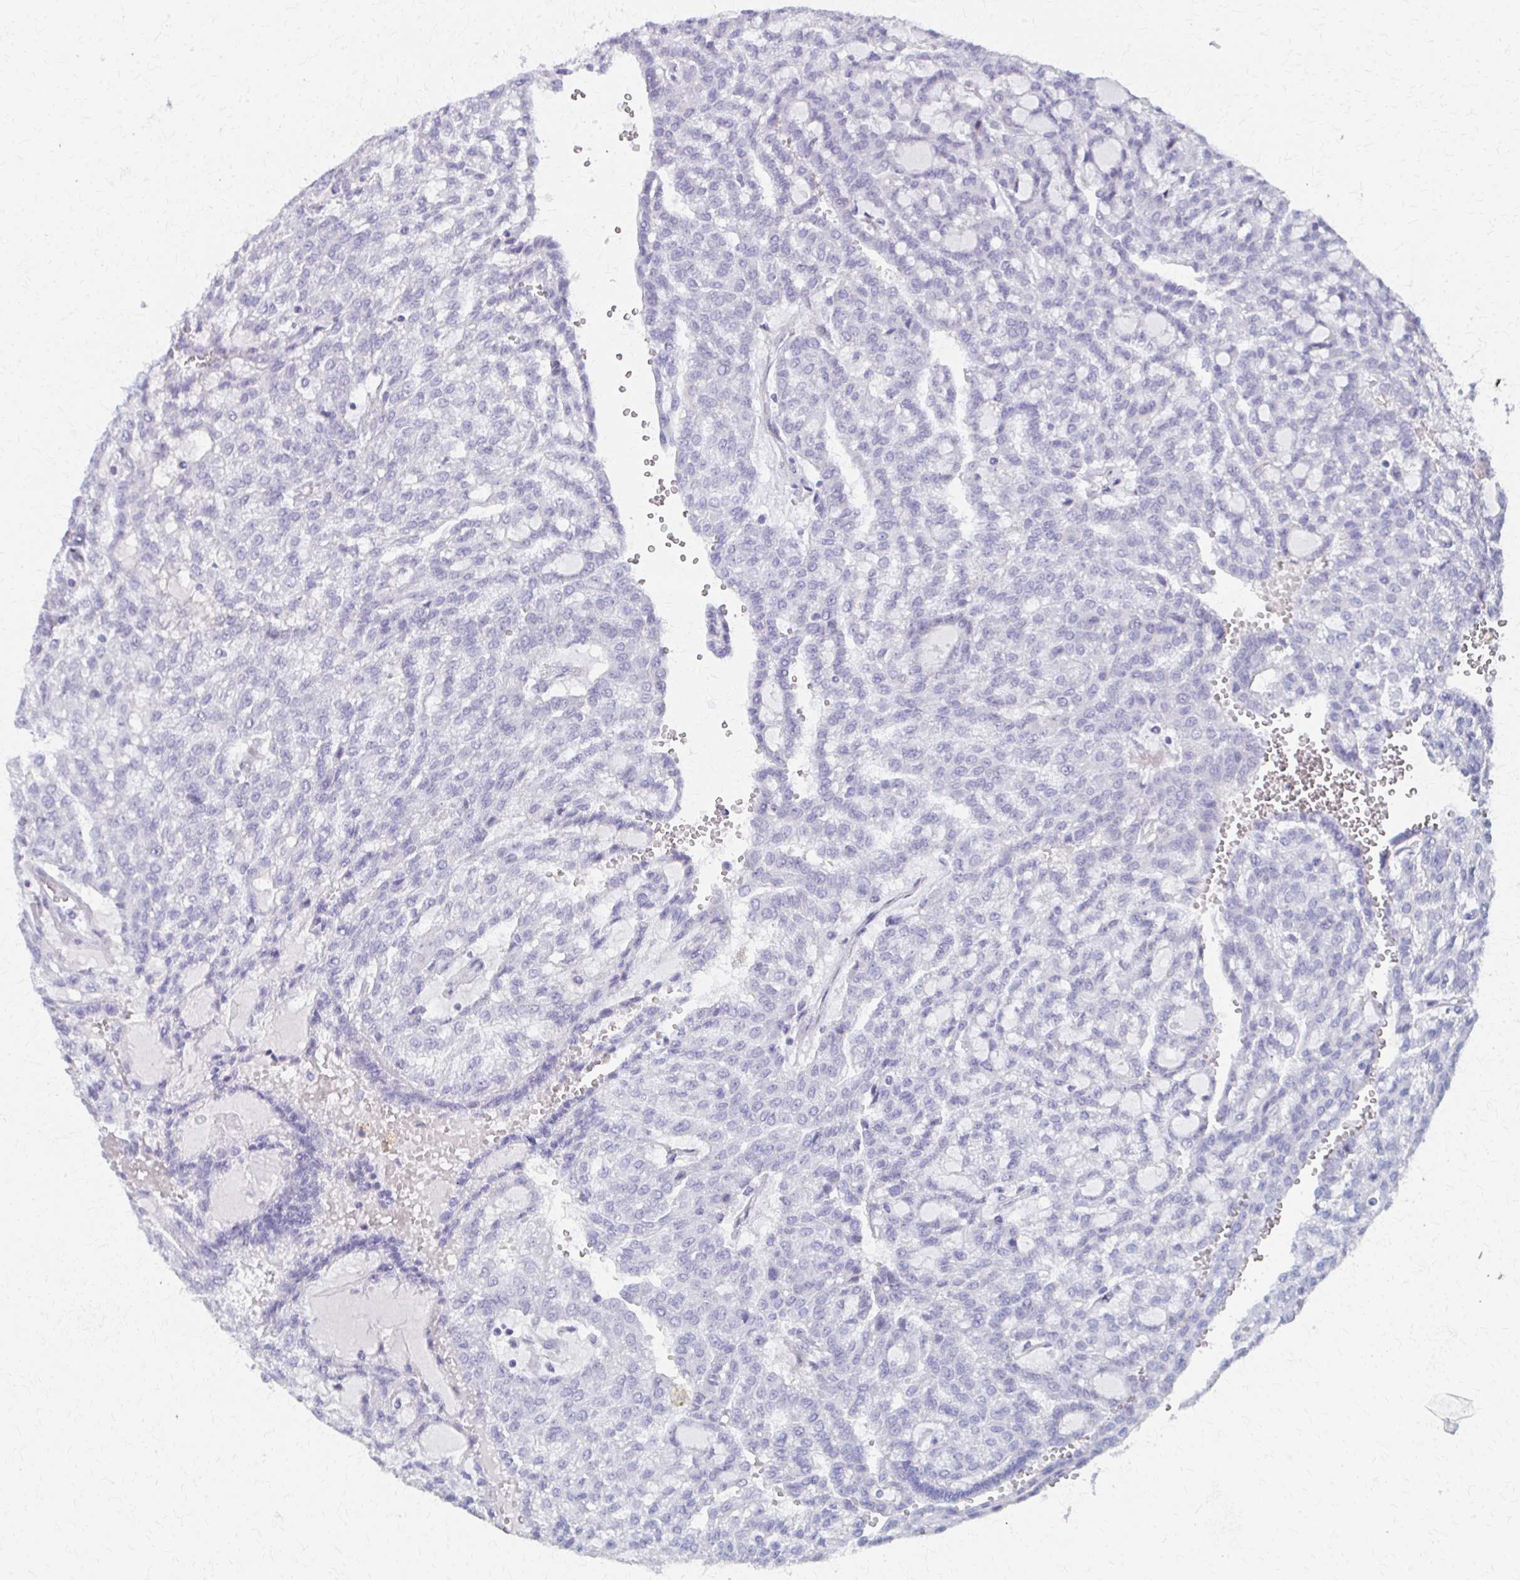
{"staining": {"intensity": "negative", "quantity": "none", "location": "none"}, "tissue": "renal cancer", "cell_type": "Tumor cells", "image_type": "cancer", "snomed": [{"axis": "morphology", "description": "Adenocarcinoma, NOS"}, {"axis": "topography", "description": "Kidney"}], "caption": "Immunohistochemistry of renal adenocarcinoma reveals no expression in tumor cells.", "gene": "MS4A2", "patient": {"sex": "male", "age": 63}}